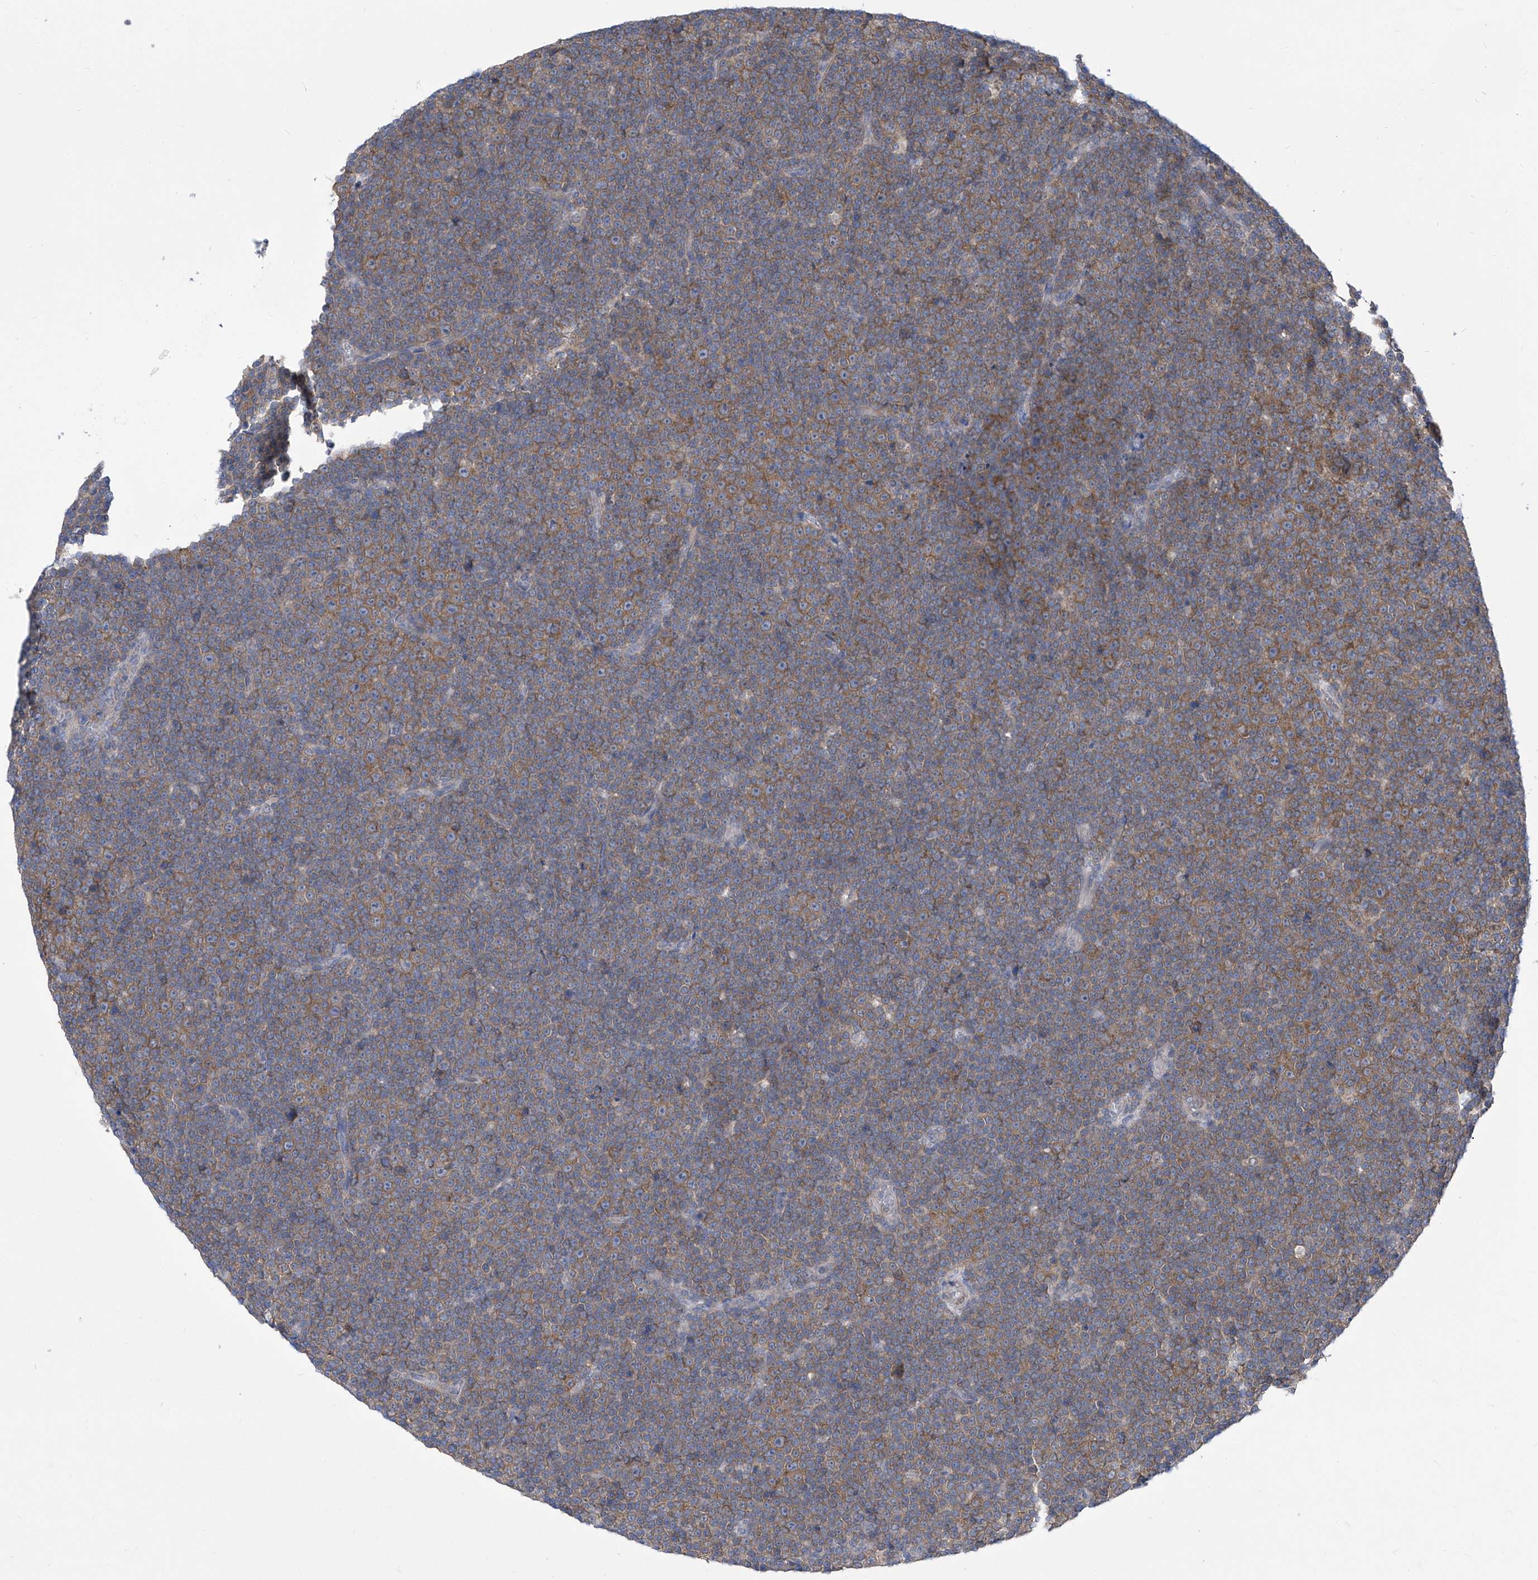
{"staining": {"intensity": "moderate", "quantity": "25%-75%", "location": "cytoplasmic/membranous"}, "tissue": "lymphoma", "cell_type": "Tumor cells", "image_type": "cancer", "snomed": [{"axis": "morphology", "description": "Malignant lymphoma, non-Hodgkin's type, Low grade"}, {"axis": "topography", "description": "Lymph node"}], "caption": "Low-grade malignant lymphoma, non-Hodgkin's type tissue demonstrates moderate cytoplasmic/membranous staining in about 25%-75% of tumor cells, visualized by immunohistochemistry. (brown staining indicates protein expression, while blue staining denotes nuclei).", "gene": "EIF3M", "patient": {"sex": "female", "age": 67}}